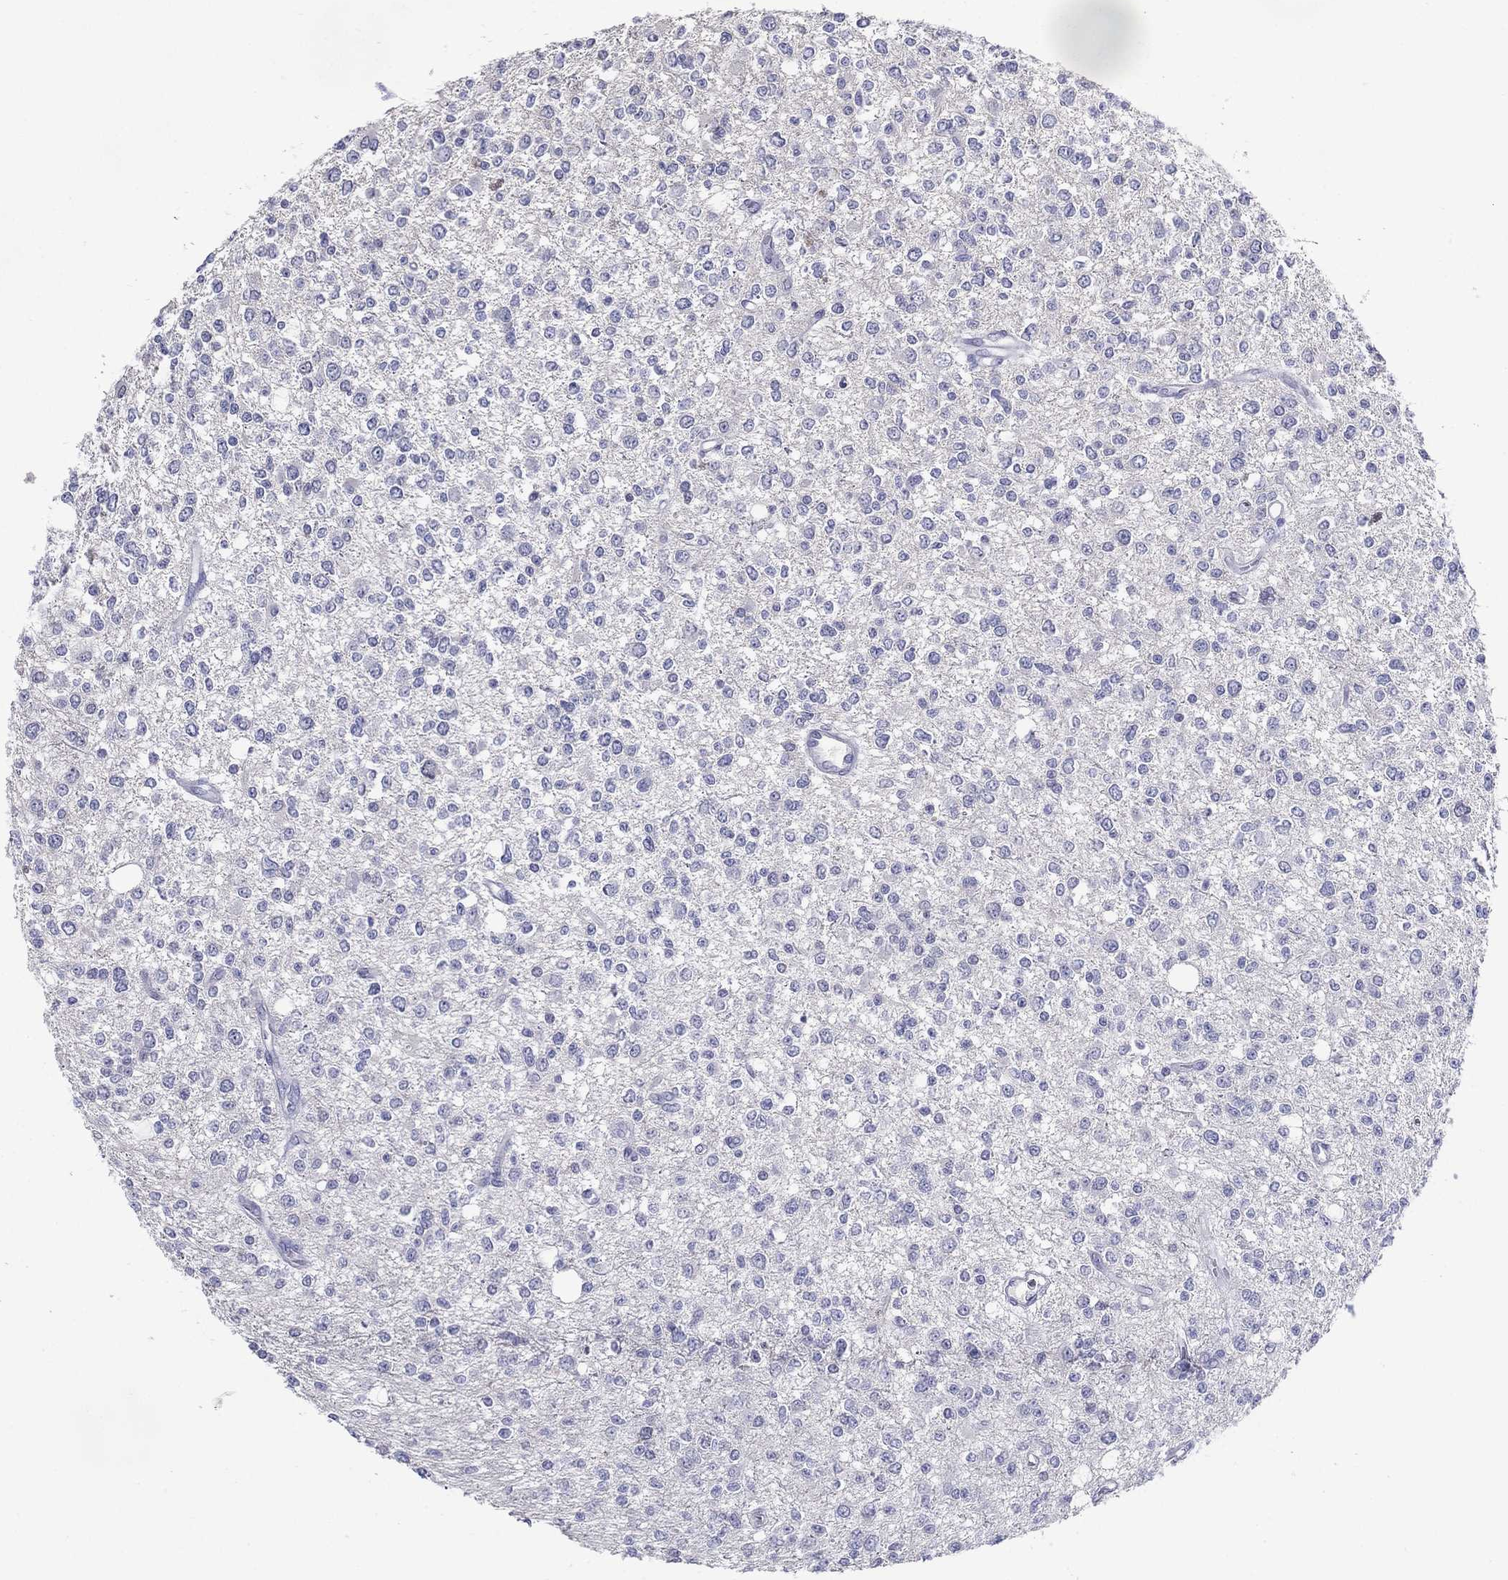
{"staining": {"intensity": "negative", "quantity": "none", "location": "none"}, "tissue": "glioma", "cell_type": "Tumor cells", "image_type": "cancer", "snomed": [{"axis": "morphology", "description": "Glioma, malignant, Low grade"}, {"axis": "topography", "description": "Brain"}], "caption": "The image demonstrates no significant expression in tumor cells of glioma.", "gene": "KIF2C", "patient": {"sex": "male", "age": 67}}